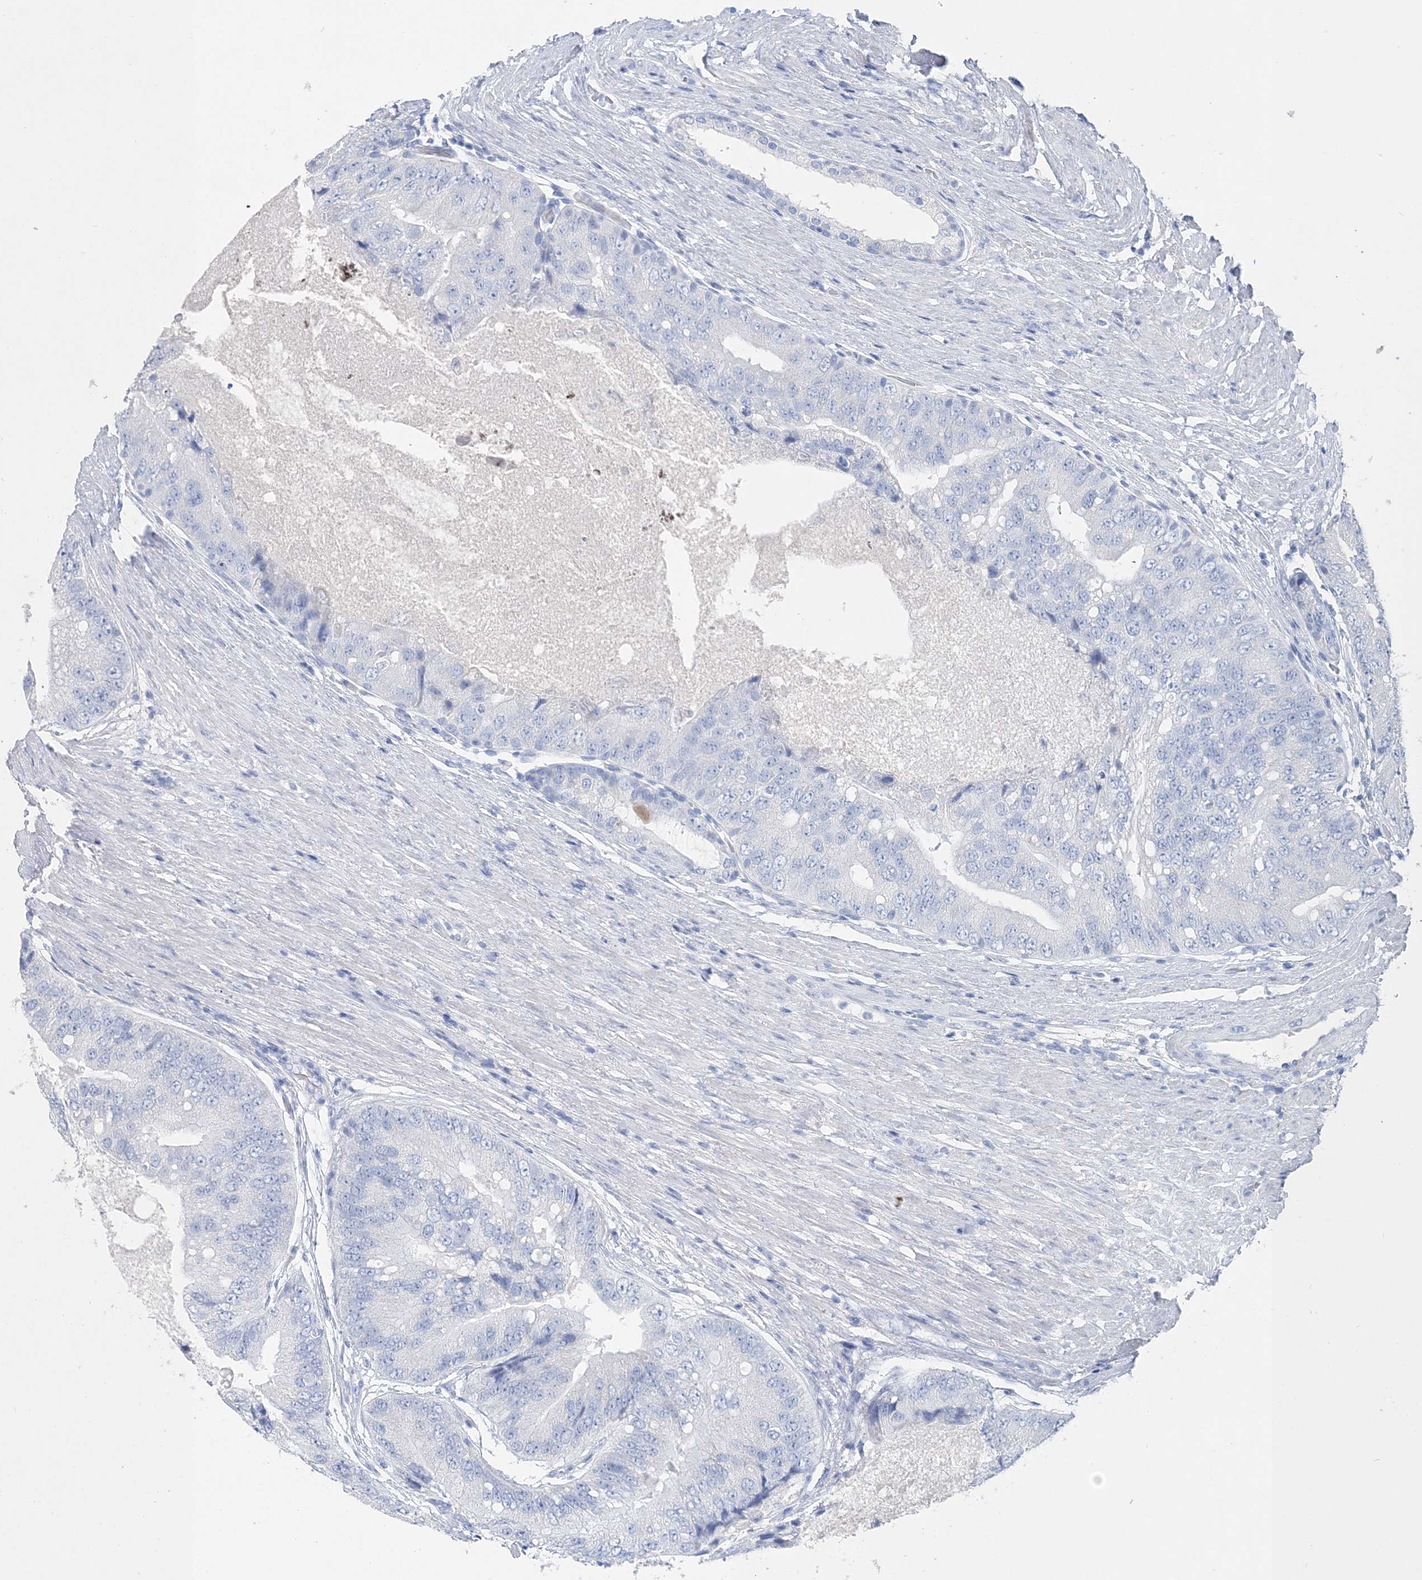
{"staining": {"intensity": "negative", "quantity": "none", "location": "none"}, "tissue": "prostate cancer", "cell_type": "Tumor cells", "image_type": "cancer", "snomed": [{"axis": "morphology", "description": "Adenocarcinoma, High grade"}, {"axis": "topography", "description": "Prostate"}], "caption": "Prostate cancer was stained to show a protein in brown. There is no significant positivity in tumor cells. (Brightfield microscopy of DAB (3,3'-diaminobenzidine) IHC at high magnification).", "gene": "TSPYL6", "patient": {"sex": "male", "age": 70}}